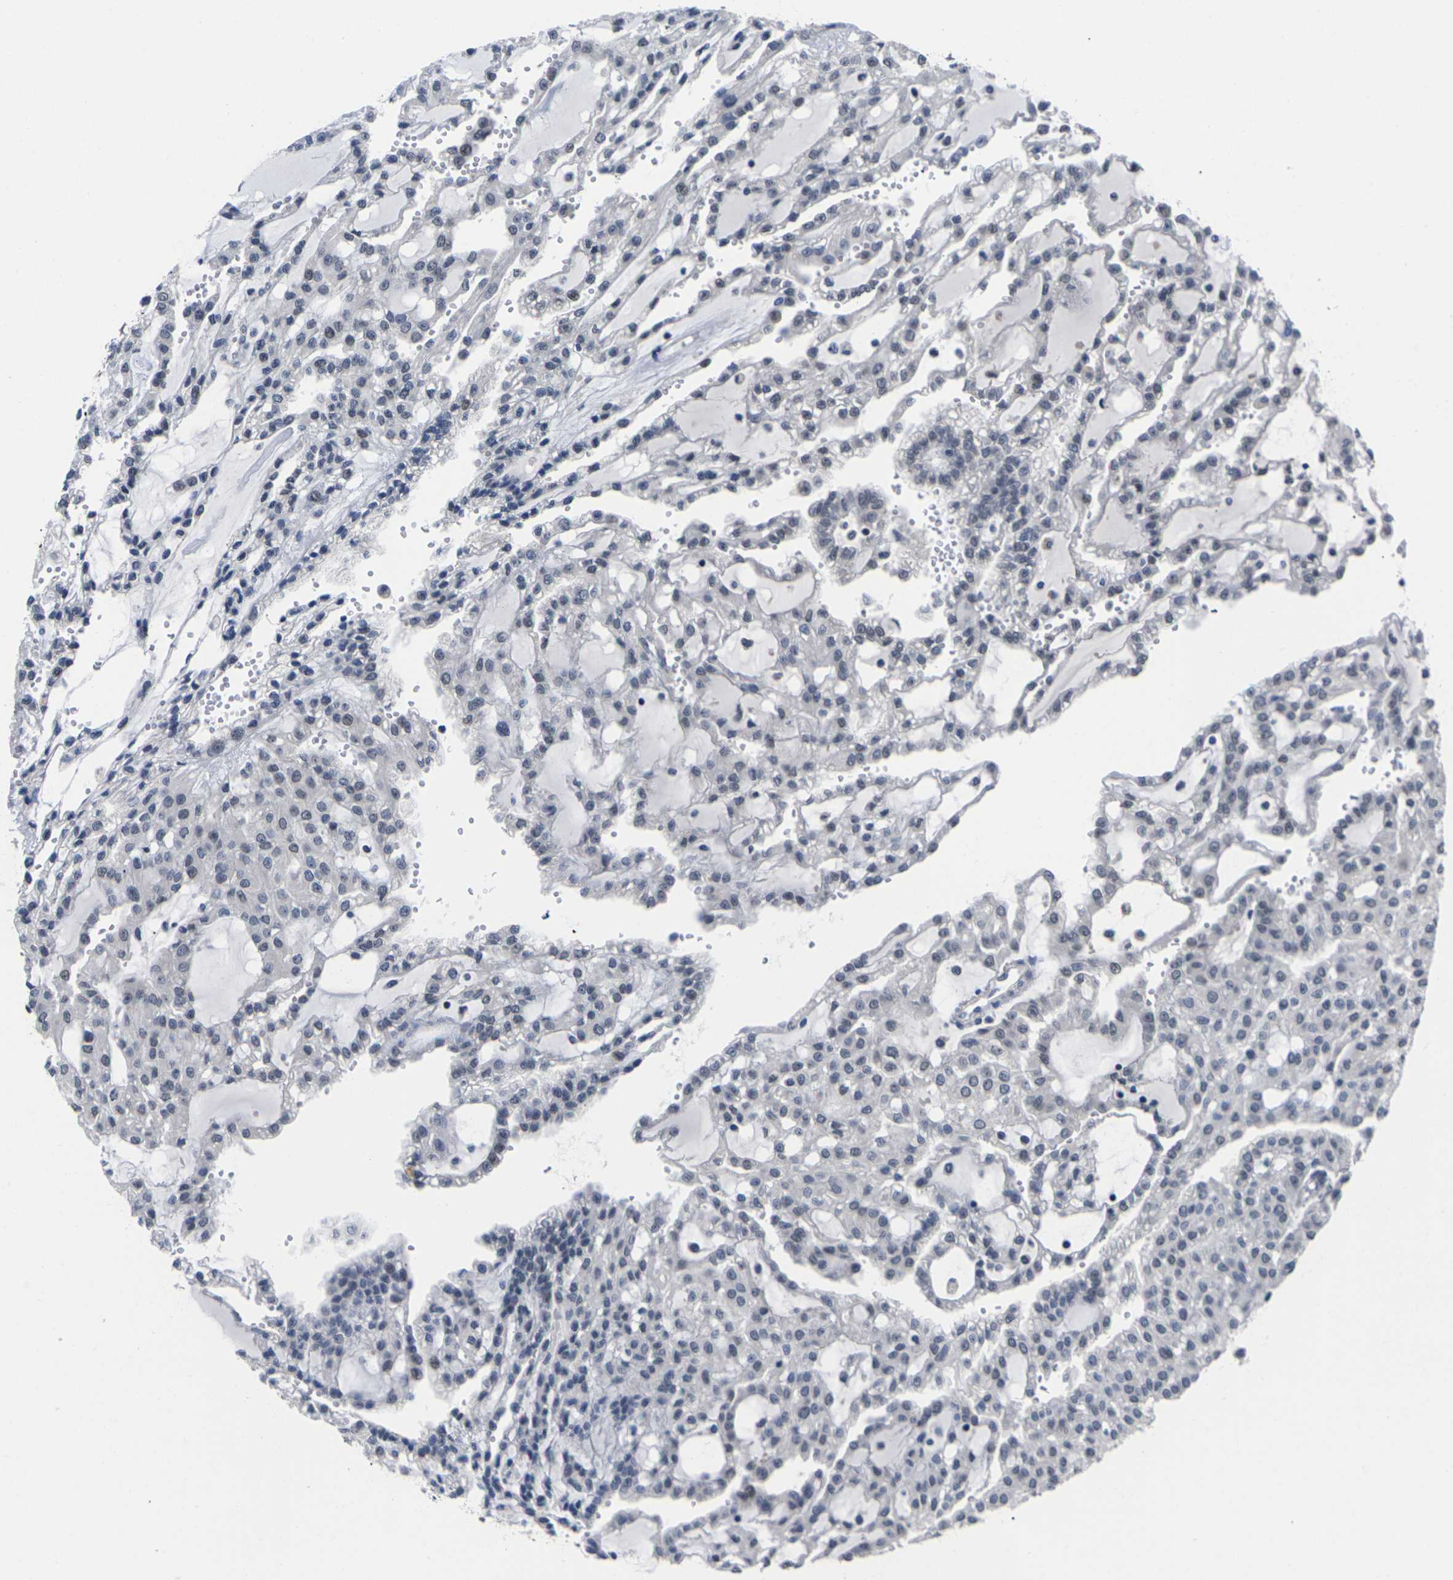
{"staining": {"intensity": "negative", "quantity": "none", "location": "none"}, "tissue": "renal cancer", "cell_type": "Tumor cells", "image_type": "cancer", "snomed": [{"axis": "morphology", "description": "Adenocarcinoma, NOS"}, {"axis": "topography", "description": "Kidney"}], "caption": "Tumor cells show no significant staining in renal adenocarcinoma.", "gene": "ST6GAL2", "patient": {"sex": "male", "age": 63}}